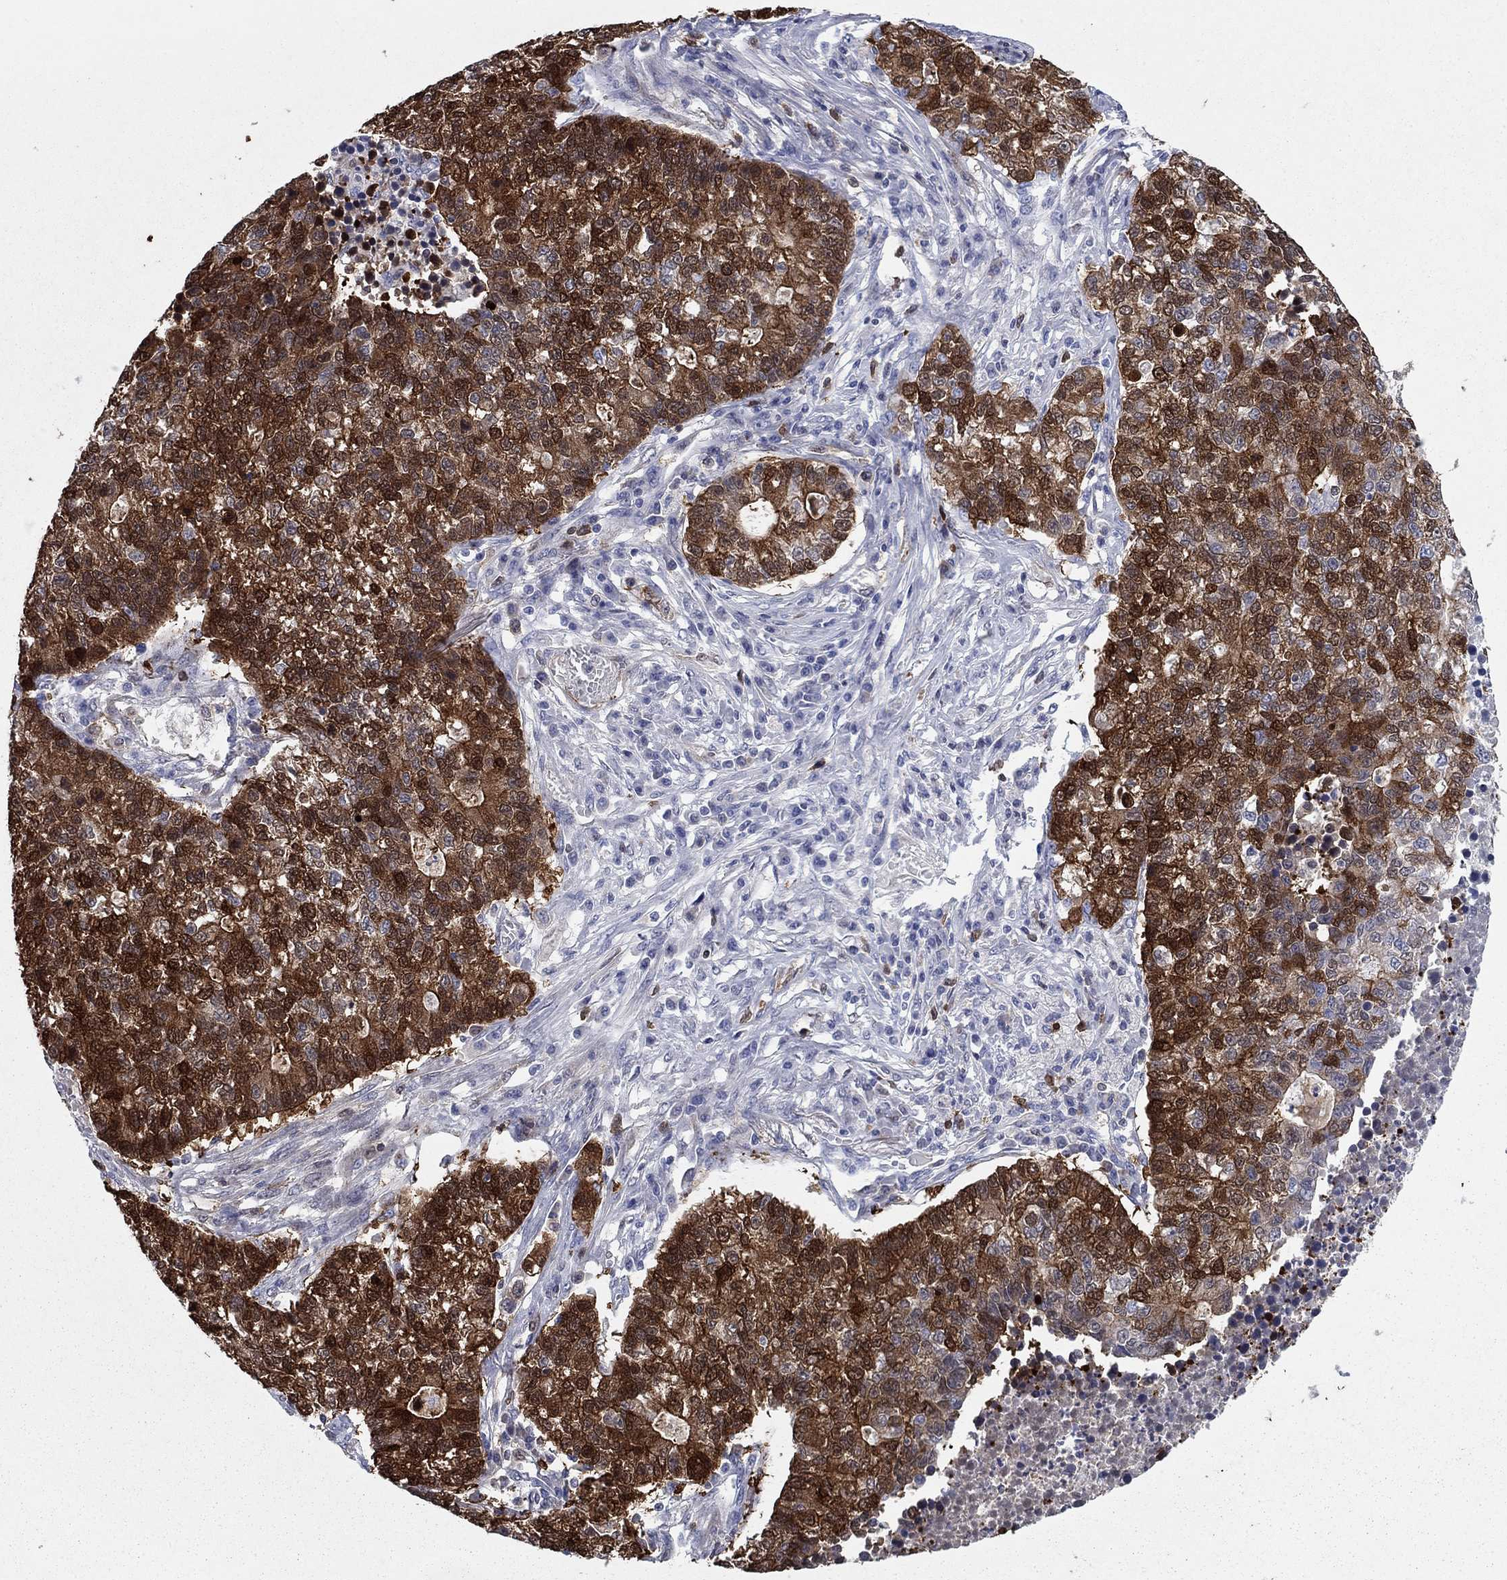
{"staining": {"intensity": "strong", "quantity": ">75%", "location": "cytoplasmic/membranous"}, "tissue": "lung cancer", "cell_type": "Tumor cells", "image_type": "cancer", "snomed": [{"axis": "morphology", "description": "Adenocarcinoma, NOS"}, {"axis": "topography", "description": "Lung"}], "caption": "Human lung cancer (adenocarcinoma) stained with a protein marker demonstrates strong staining in tumor cells.", "gene": "STMN1", "patient": {"sex": "male", "age": 57}}